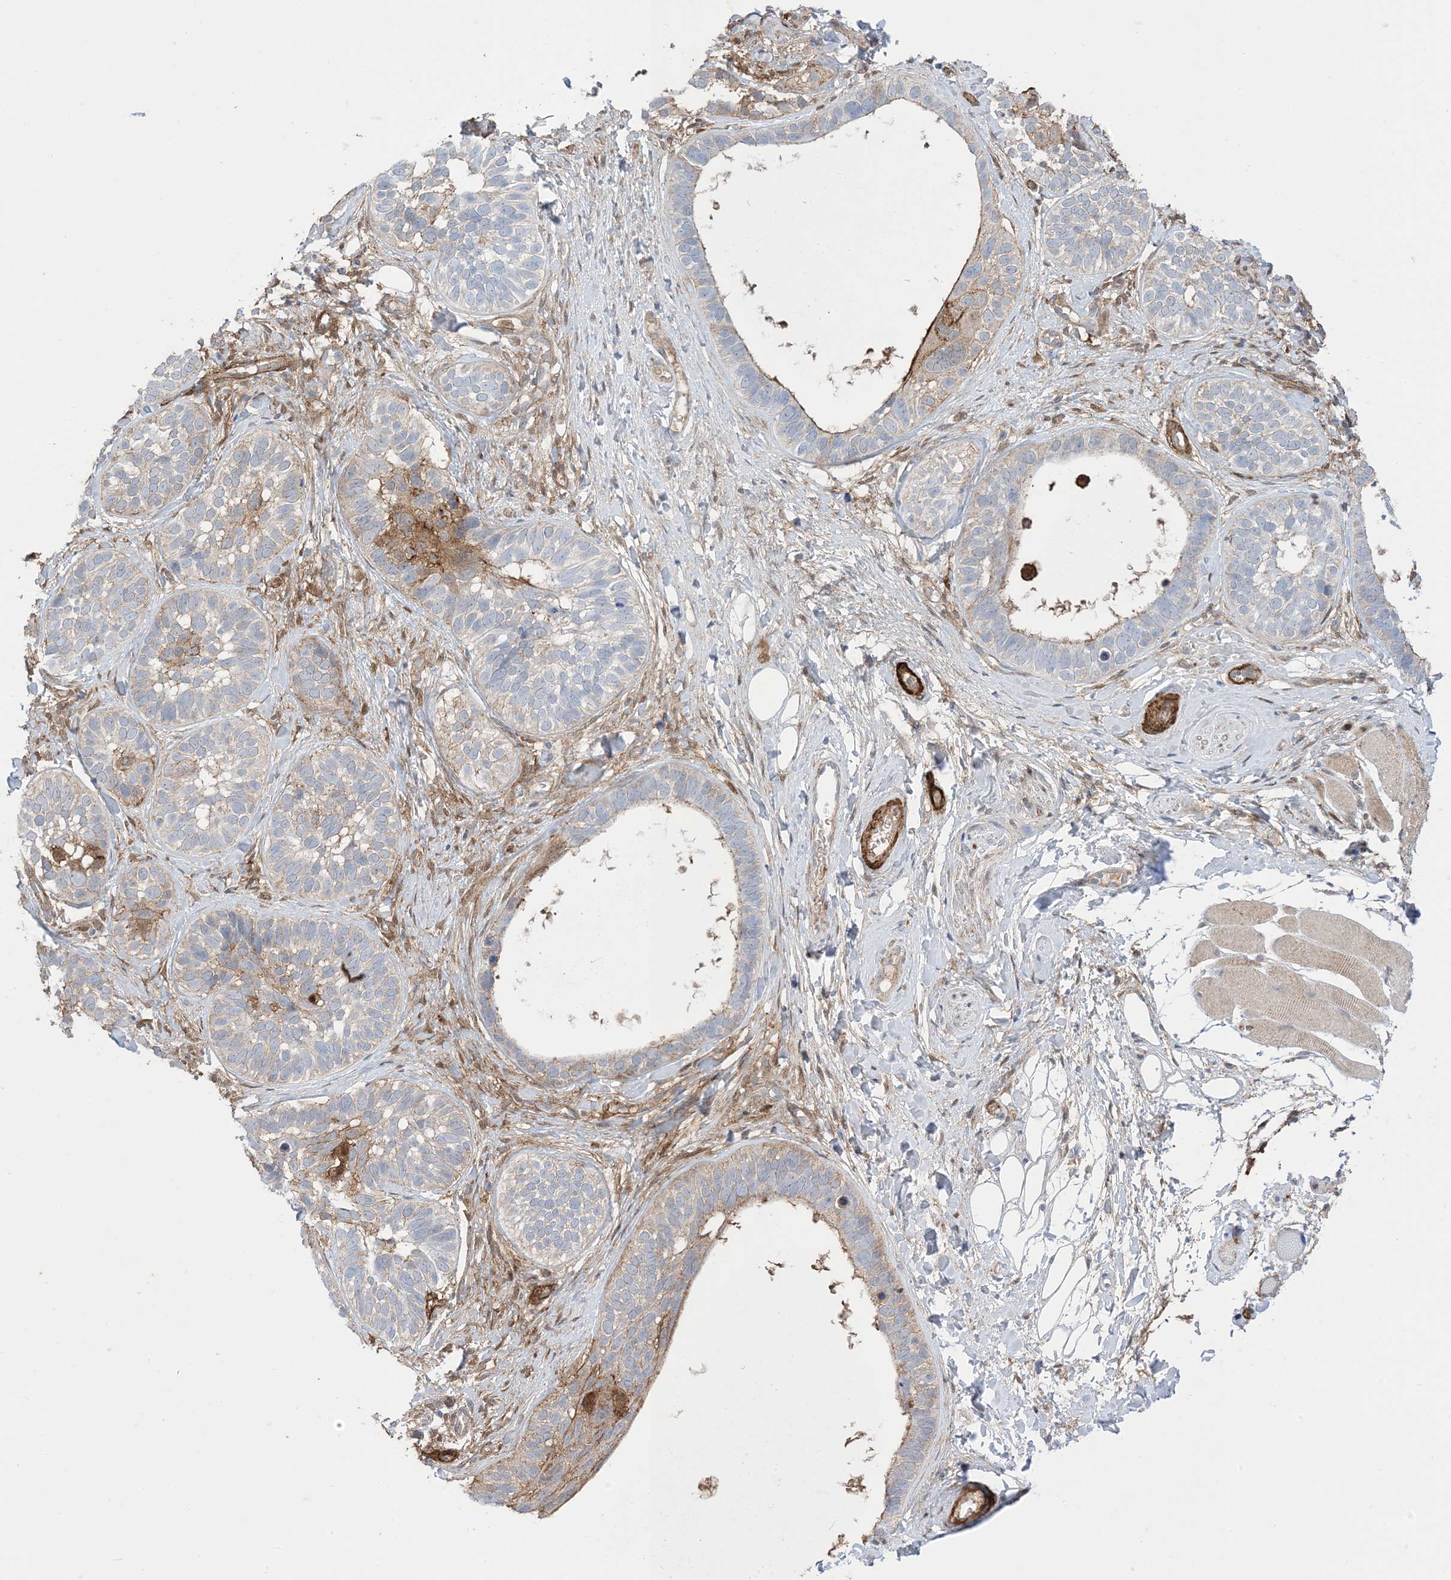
{"staining": {"intensity": "weak", "quantity": "<25%", "location": "cytoplasmic/membranous"}, "tissue": "skin cancer", "cell_type": "Tumor cells", "image_type": "cancer", "snomed": [{"axis": "morphology", "description": "Basal cell carcinoma"}, {"axis": "topography", "description": "Skin"}], "caption": "Skin cancer was stained to show a protein in brown. There is no significant positivity in tumor cells.", "gene": "GSN", "patient": {"sex": "male", "age": 62}}